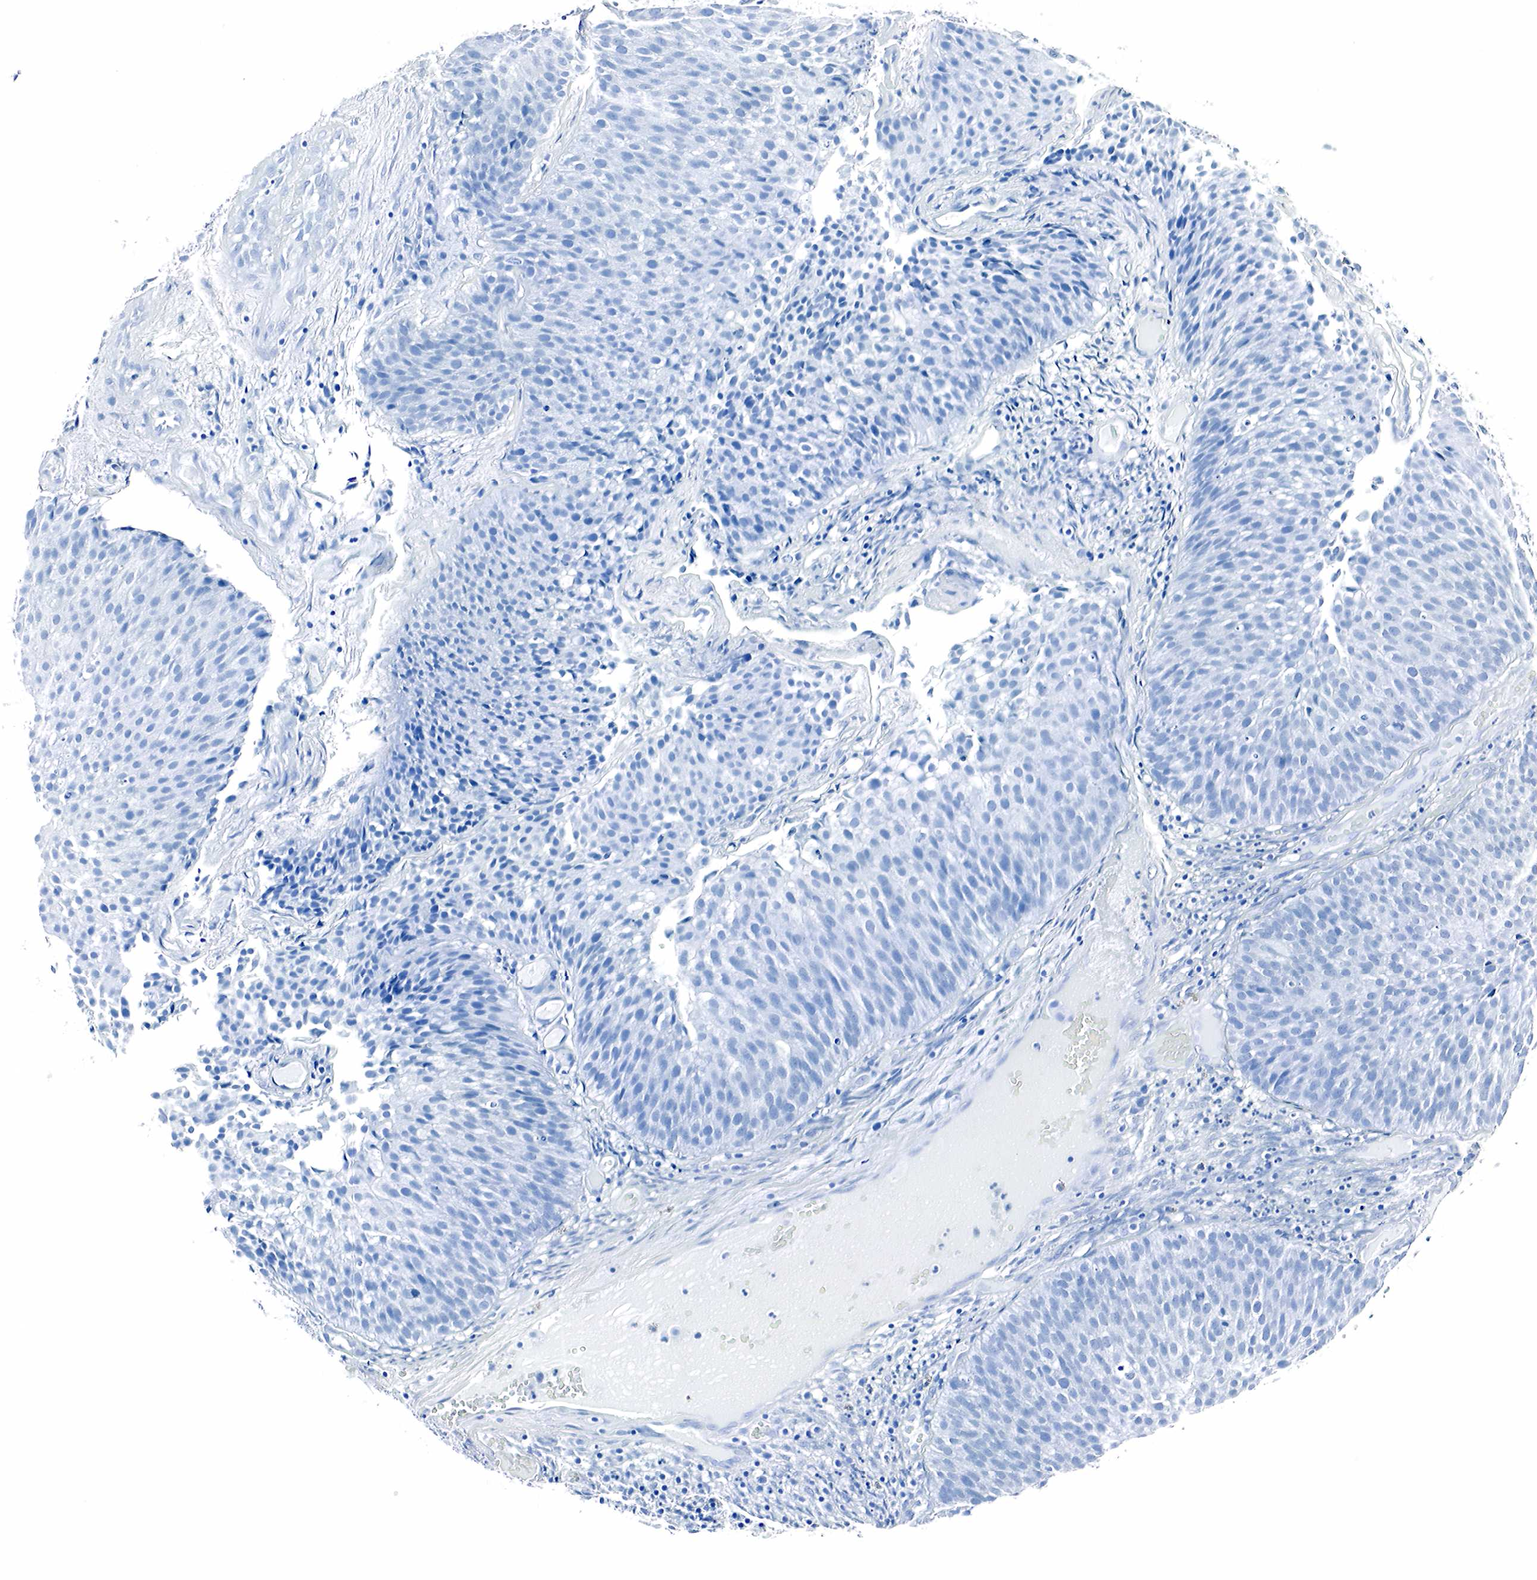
{"staining": {"intensity": "negative", "quantity": "none", "location": "none"}, "tissue": "urothelial cancer", "cell_type": "Tumor cells", "image_type": "cancer", "snomed": [{"axis": "morphology", "description": "Urothelial carcinoma, Low grade"}, {"axis": "topography", "description": "Urinary bladder"}], "caption": "The immunohistochemistry histopathology image has no significant staining in tumor cells of low-grade urothelial carcinoma tissue.", "gene": "GAST", "patient": {"sex": "male", "age": 85}}